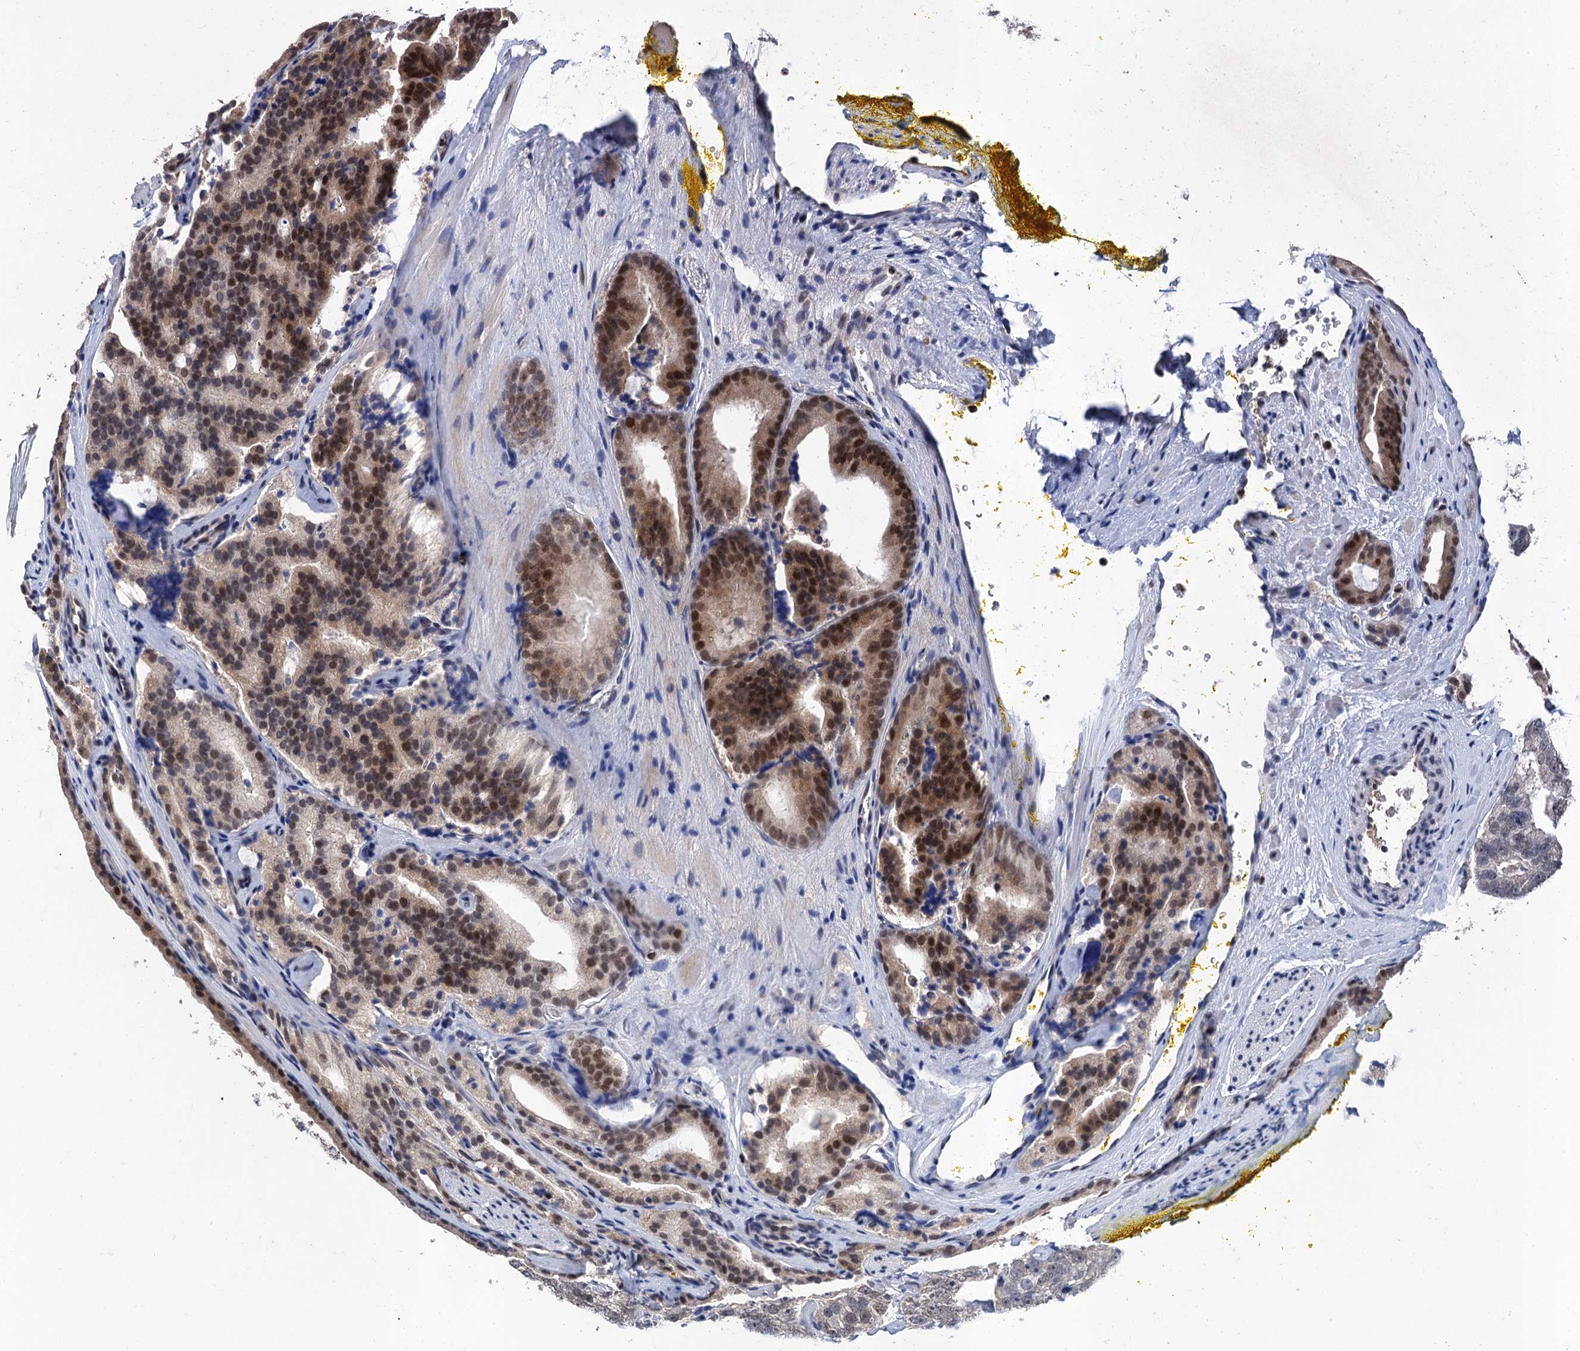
{"staining": {"intensity": "moderate", "quantity": ">75%", "location": "nuclear"}, "tissue": "prostate cancer", "cell_type": "Tumor cells", "image_type": "cancer", "snomed": [{"axis": "morphology", "description": "Adenocarcinoma, High grade"}, {"axis": "topography", "description": "Prostate"}], "caption": "Moderate nuclear expression for a protein is identified in about >75% of tumor cells of prostate cancer (adenocarcinoma (high-grade)) using immunohistochemistry (IHC).", "gene": "TSEN34", "patient": {"sex": "male", "age": 57}}